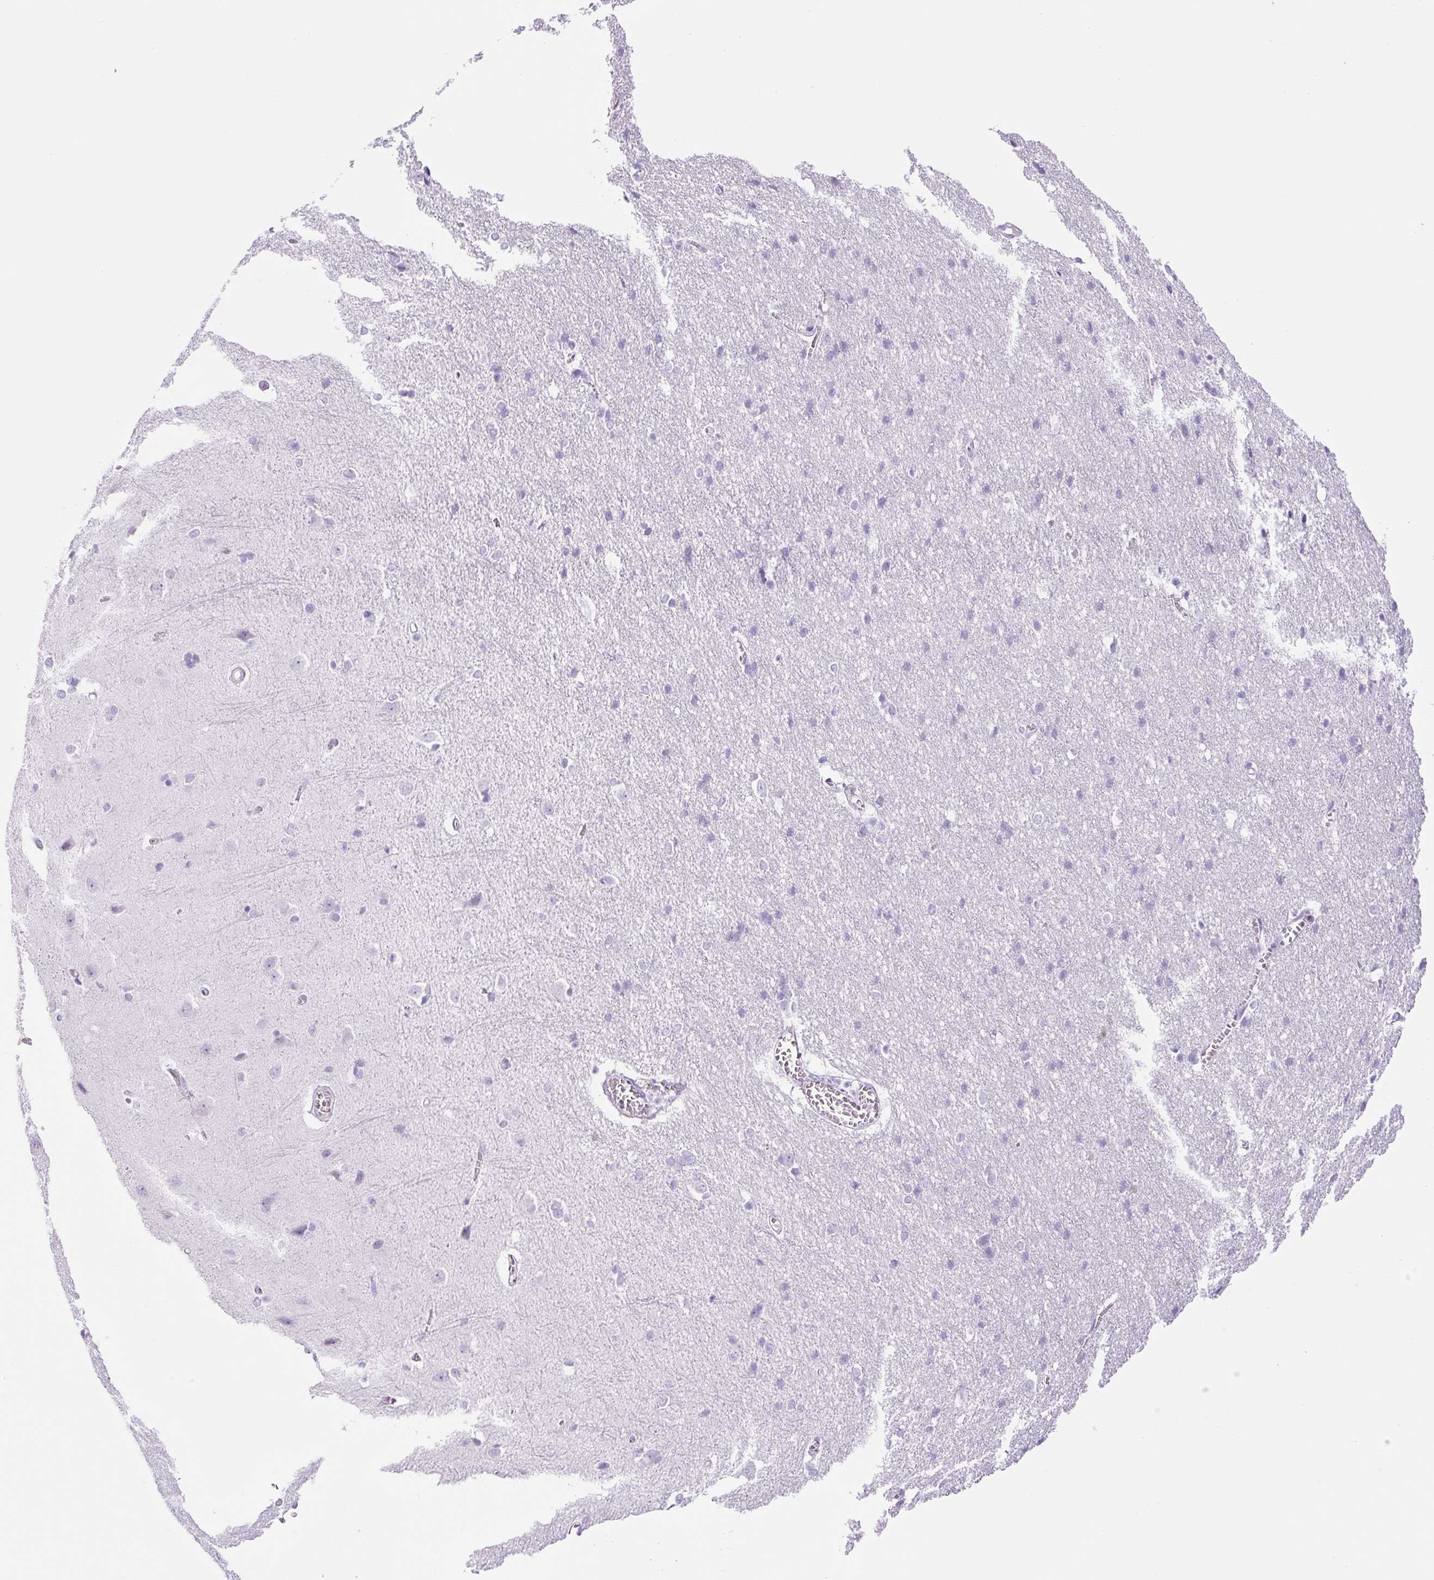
{"staining": {"intensity": "negative", "quantity": "none", "location": "none"}, "tissue": "cerebral cortex", "cell_type": "Endothelial cells", "image_type": "normal", "snomed": [{"axis": "morphology", "description": "Normal tissue, NOS"}, {"axis": "topography", "description": "Cerebral cortex"}], "caption": "Endothelial cells show no significant protein positivity in benign cerebral cortex.", "gene": "RSPO4", "patient": {"sex": "male", "age": 37}}